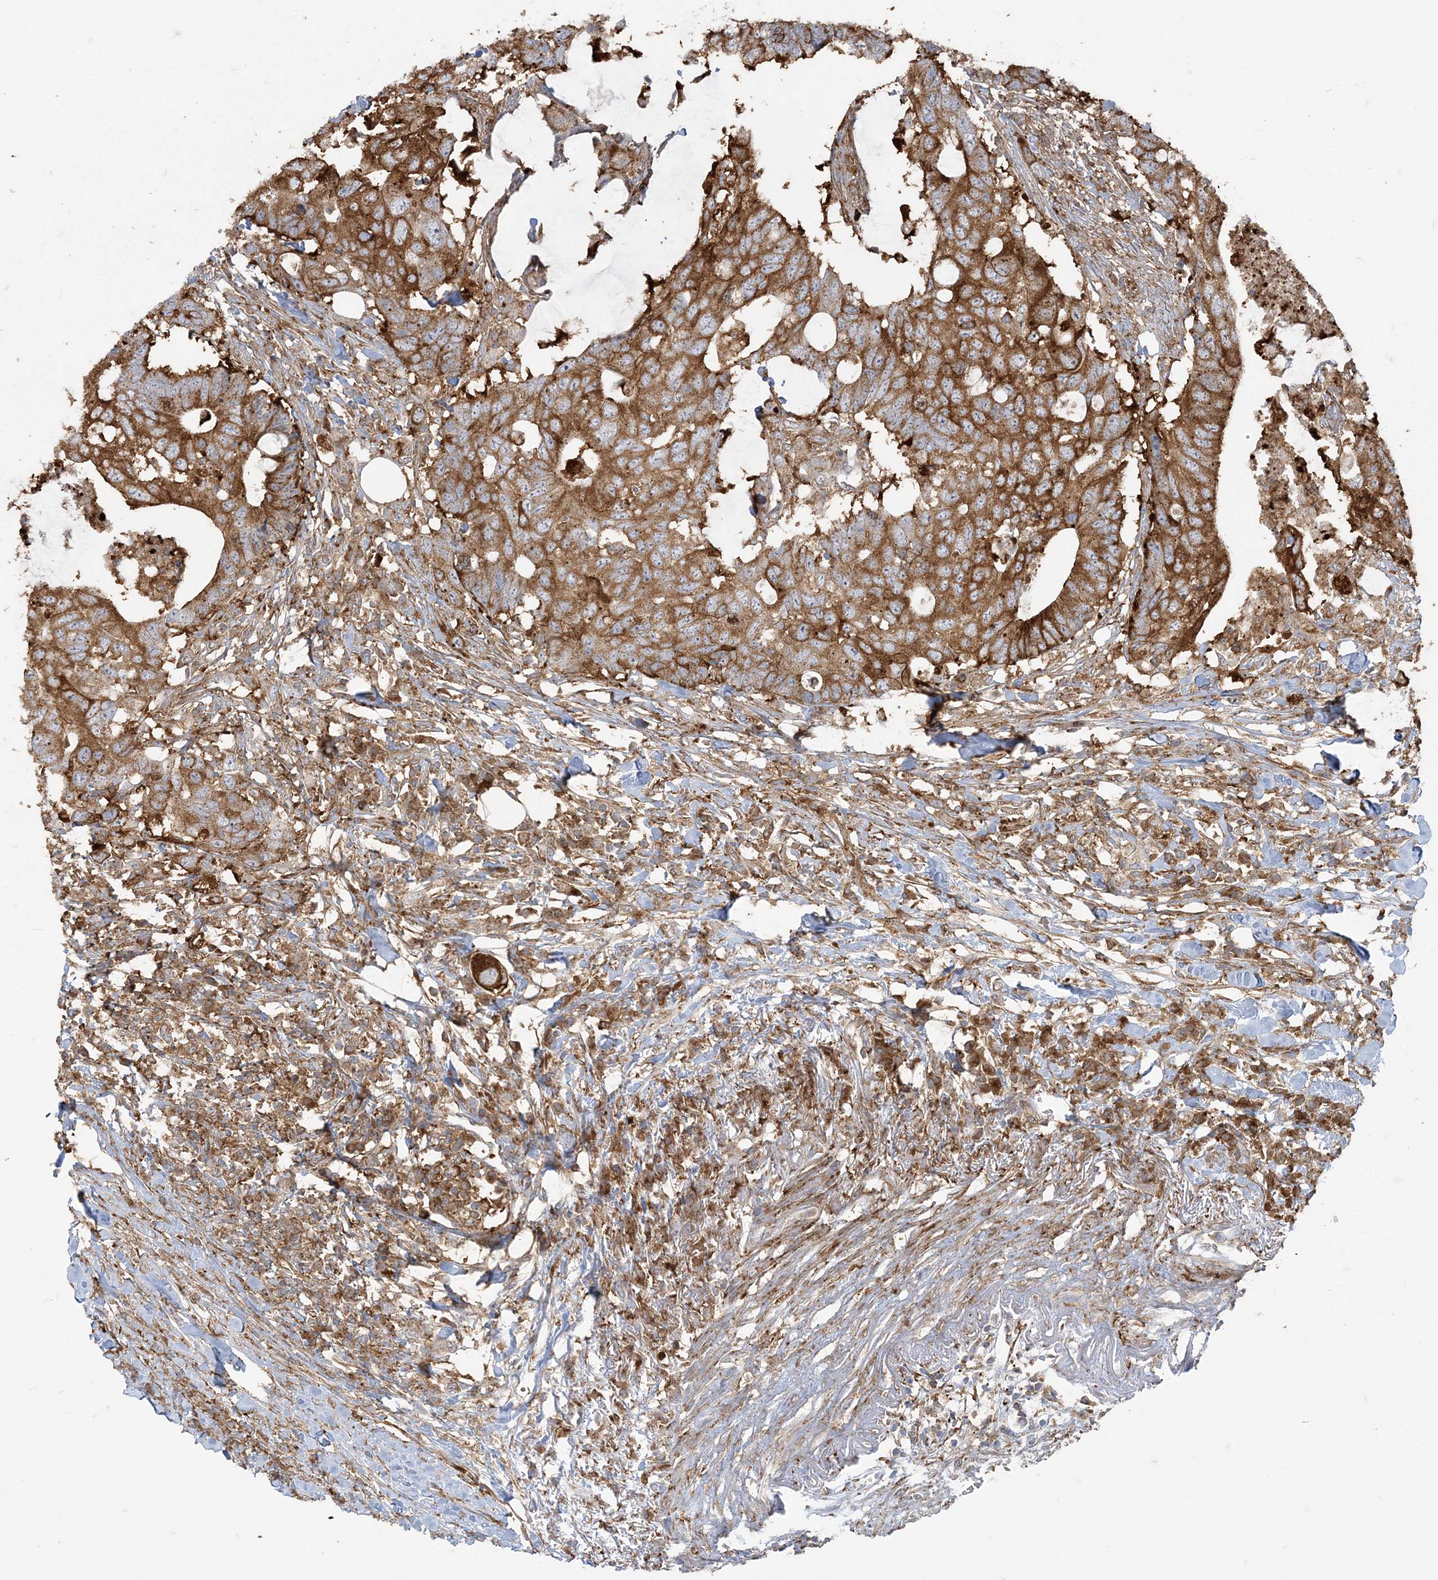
{"staining": {"intensity": "strong", "quantity": ">75%", "location": "cytoplasmic/membranous"}, "tissue": "colorectal cancer", "cell_type": "Tumor cells", "image_type": "cancer", "snomed": [{"axis": "morphology", "description": "Adenocarcinoma, NOS"}, {"axis": "topography", "description": "Colon"}], "caption": "This histopathology image shows immunohistochemistry staining of colorectal adenocarcinoma, with high strong cytoplasmic/membranous expression in about >75% of tumor cells.", "gene": "DERL3", "patient": {"sex": "male", "age": 71}}